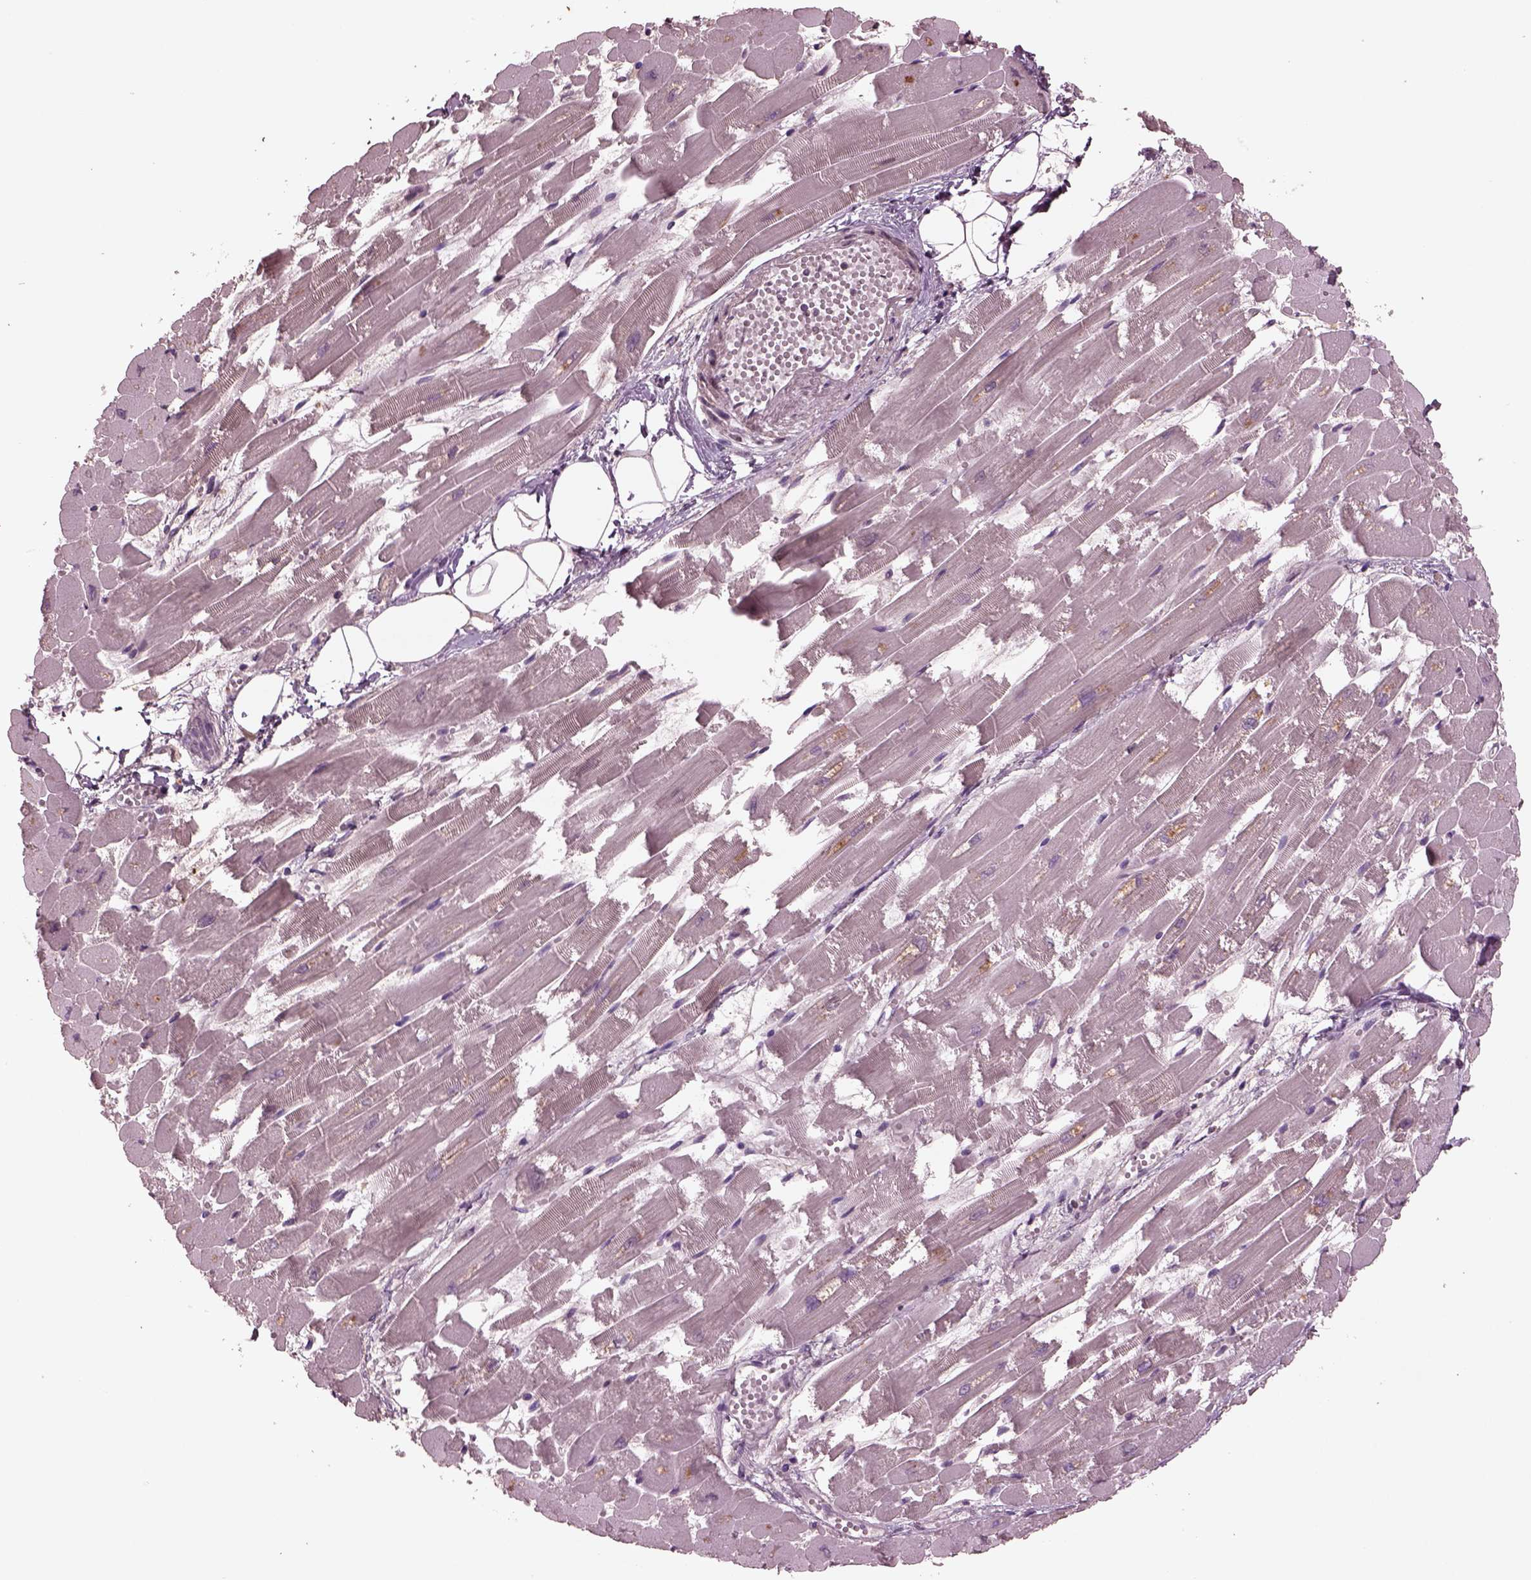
{"staining": {"intensity": "negative", "quantity": "none", "location": "none"}, "tissue": "heart muscle", "cell_type": "Cardiomyocytes", "image_type": "normal", "snomed": [{"axis": "morphology", "description": "Normal tissue, NOS"}, {"axis": "topography", "description": "Heart"}], "caption": "High power microscopy micrograph of an immunohistochemistry (IHC) image of unremarkable heart muscle, revealing no significant positivity in cardiomyocytes.", "gene": "PTX4", "patient": {"sex": "female", "age": 52}}